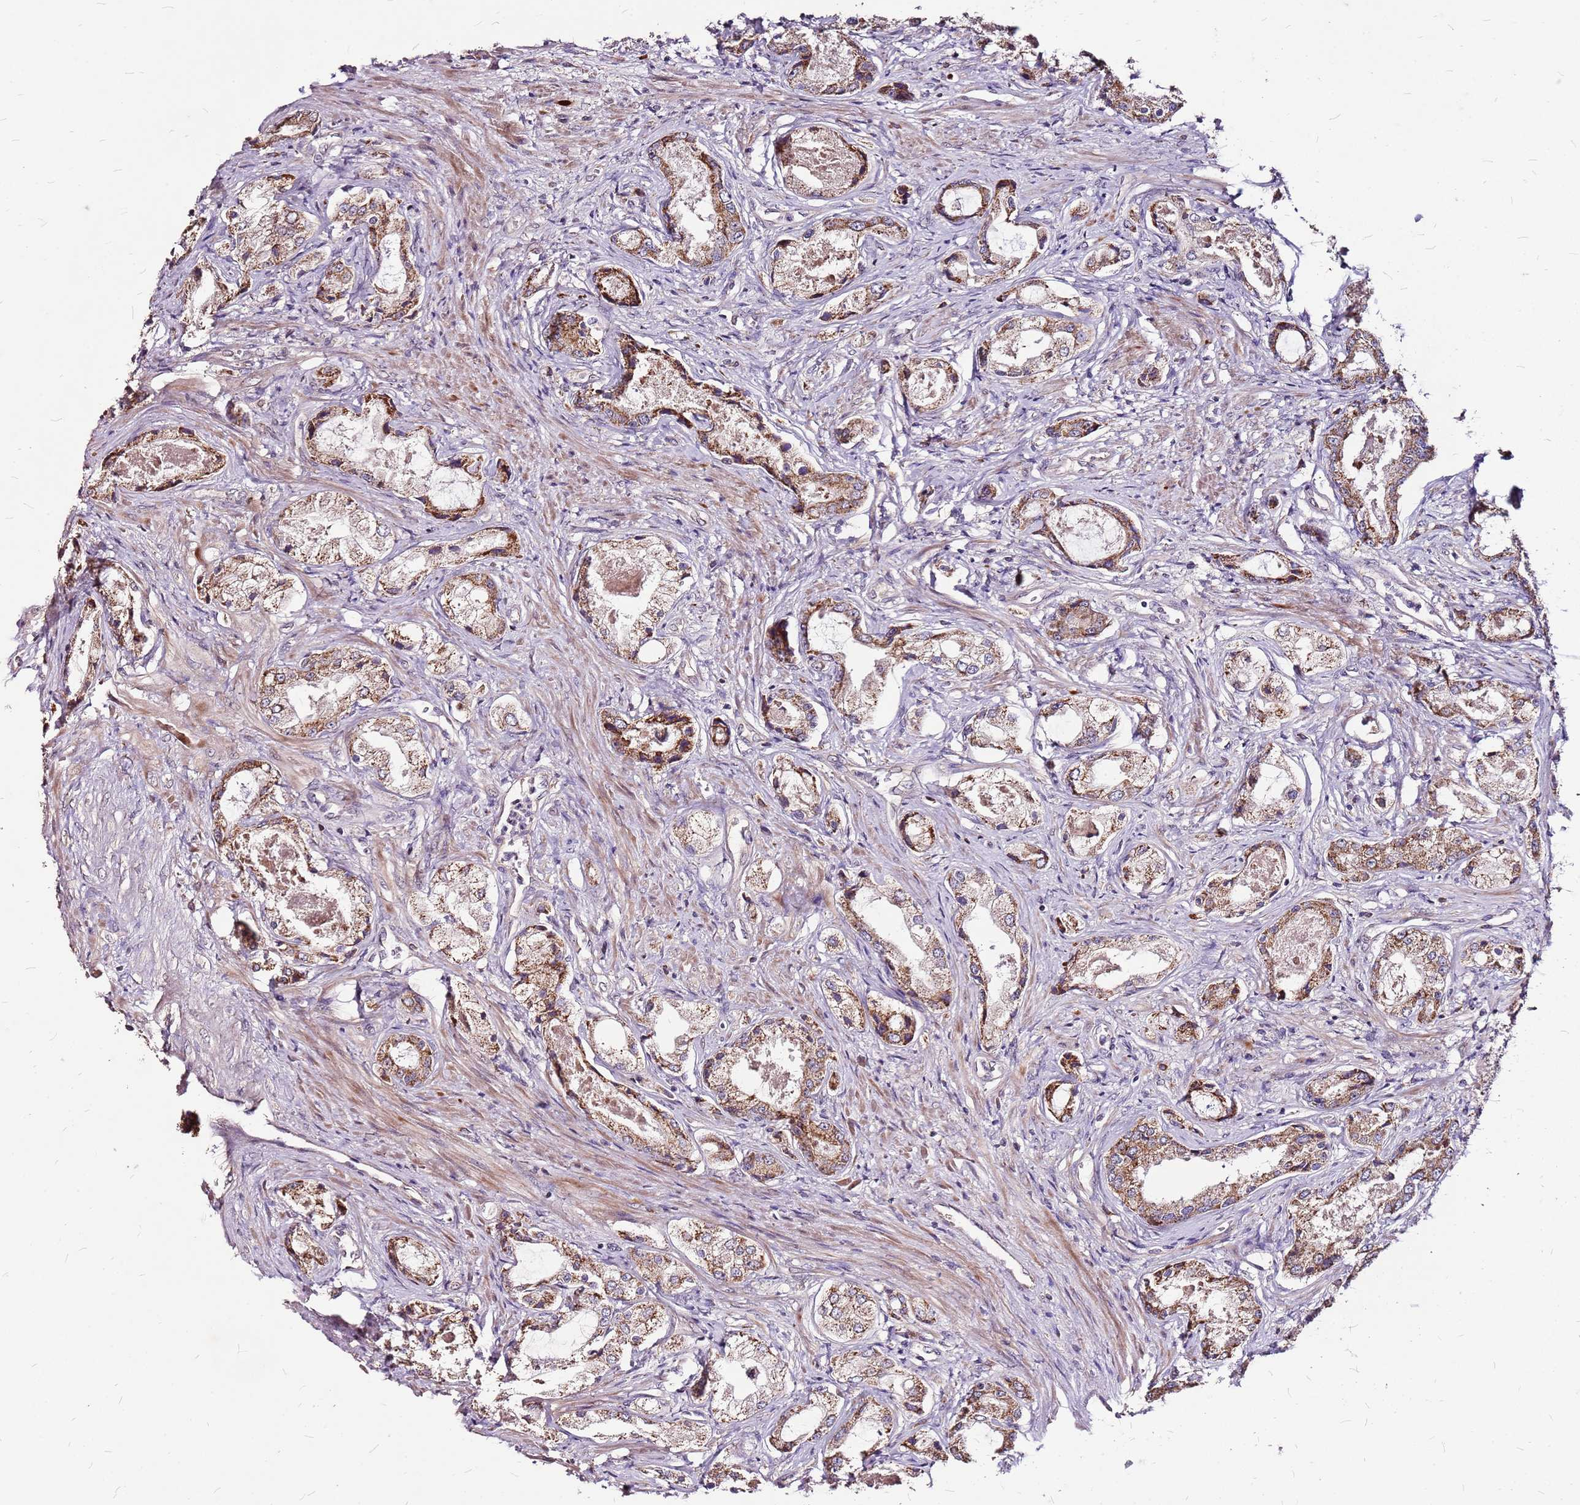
{"staining": {"intensity": "moderate", "quantity": ">75%", "location": "cytoplasmic/membranous"}, "tissue": "prostate cancer", "cell_type": "Tumor cells", "image_type": "cancer", "snomed": [{"axis": "morphology", "description": "Adenocarcinoma, Low grade"}, {"axis": "topography", "description": "Prostate"}], "caption": "Protein expression analysis of prostate cancer demonstrates moderate cytoplasmic/membranous expression in approximately >75% of tumor cells. Nuclei are stained in blue.", "gene": "DCDC2C", "patient": {"sex": "male", "age": 68}}